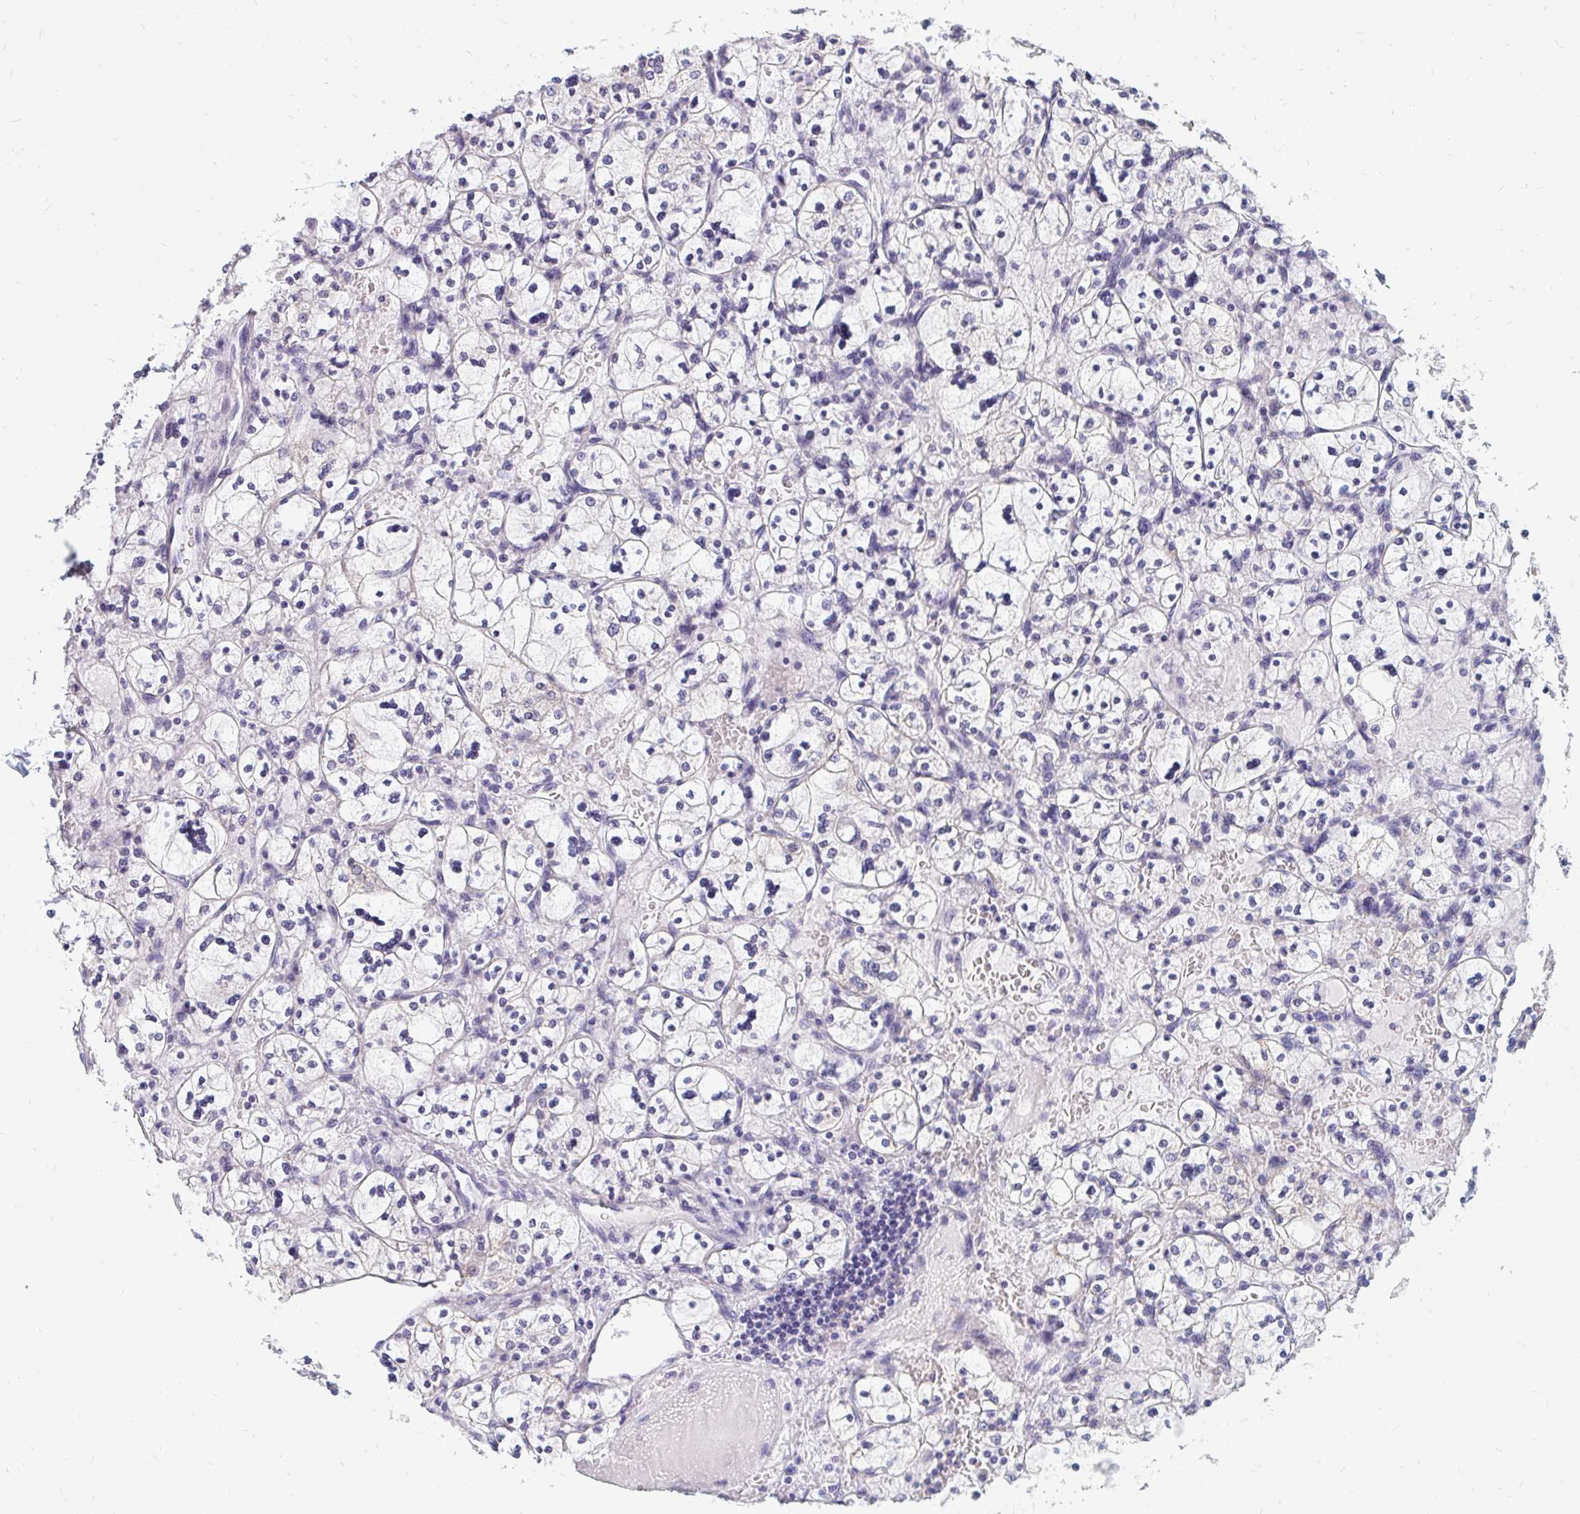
{"staining": {"intensity": "negative", "quantity": "none", "location": "none"}, "tissue": "renal cancer", "cell_type": "Tumor cells", "image_type": "cancer", "snomed": [{"axis": "morphology", "description": "Adenocarcinoma, NOS"}, {"axis": "topography", "description": "Kidney"}], "caption": "Renal adenocarcinoma was stained to show a protein in brown. There is no significant positivity in tumor cells. The staining was performed using DAB (3,3'-diaminobenzidine) to visualize the protein expression in brown, while the nuclei were stained in blue with hematoxylin (Magnification: 20x).", "gene": "OR10V1", "patient": {"sex": "female", "age": 83}}